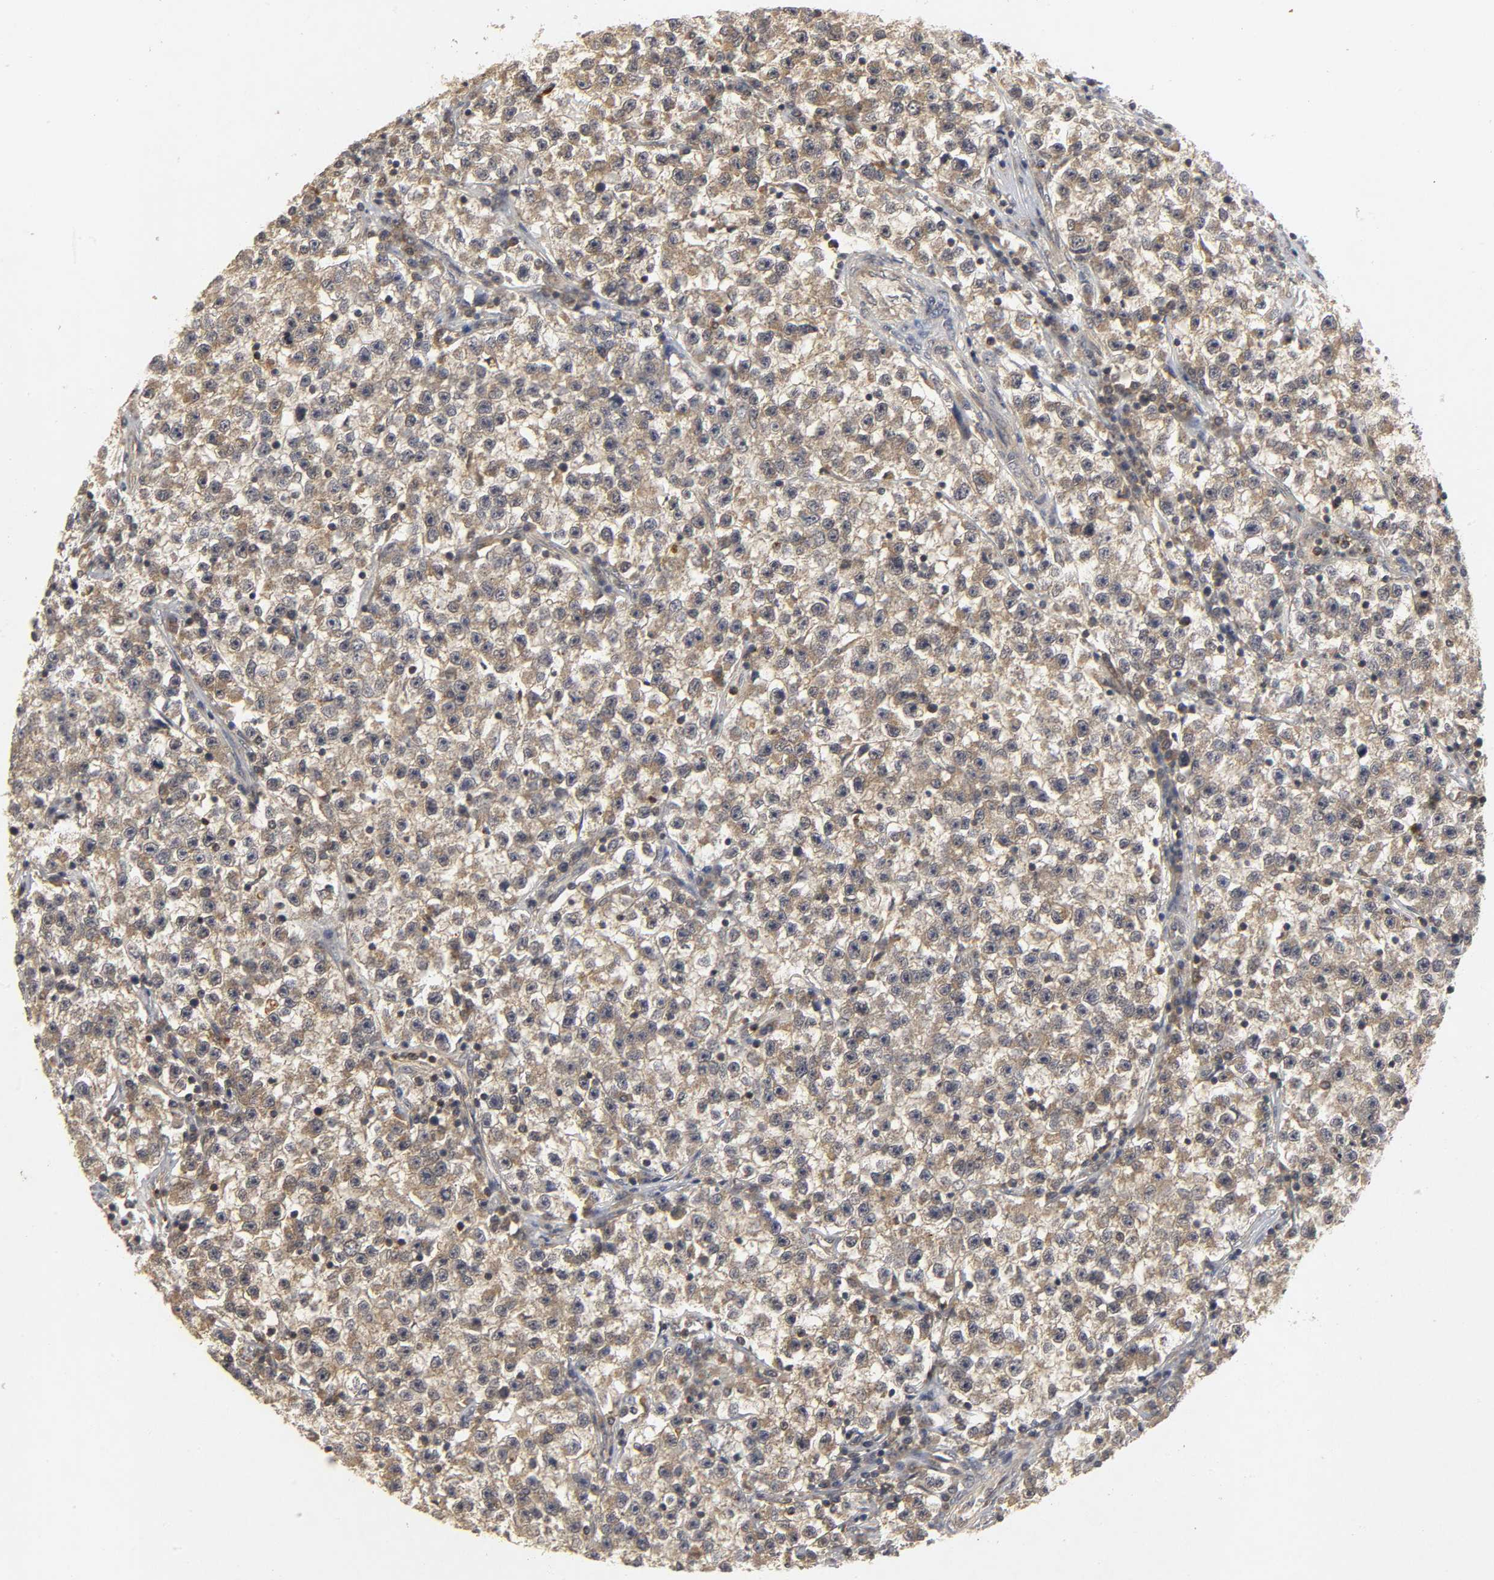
{"staining": {"intensity": "weak", "quantity": ">75%", "location": "cytoplasmic/membranous"}, "tissue": "testis cancer", "cell_type": "Tumor cells", "image_type": "cancer", "snomed": [{"axis": "morphology", "description": "Seminoma, NOS"}, {"axis": "topography", "description": "Testis"}], "caption": "Weak cytoplasmic/membranous protein expression is present in approximately >75% of tumor cells in testis seminoma.", "gene": "TRAF6", "patient": {"sex": "male", "age": 22}}